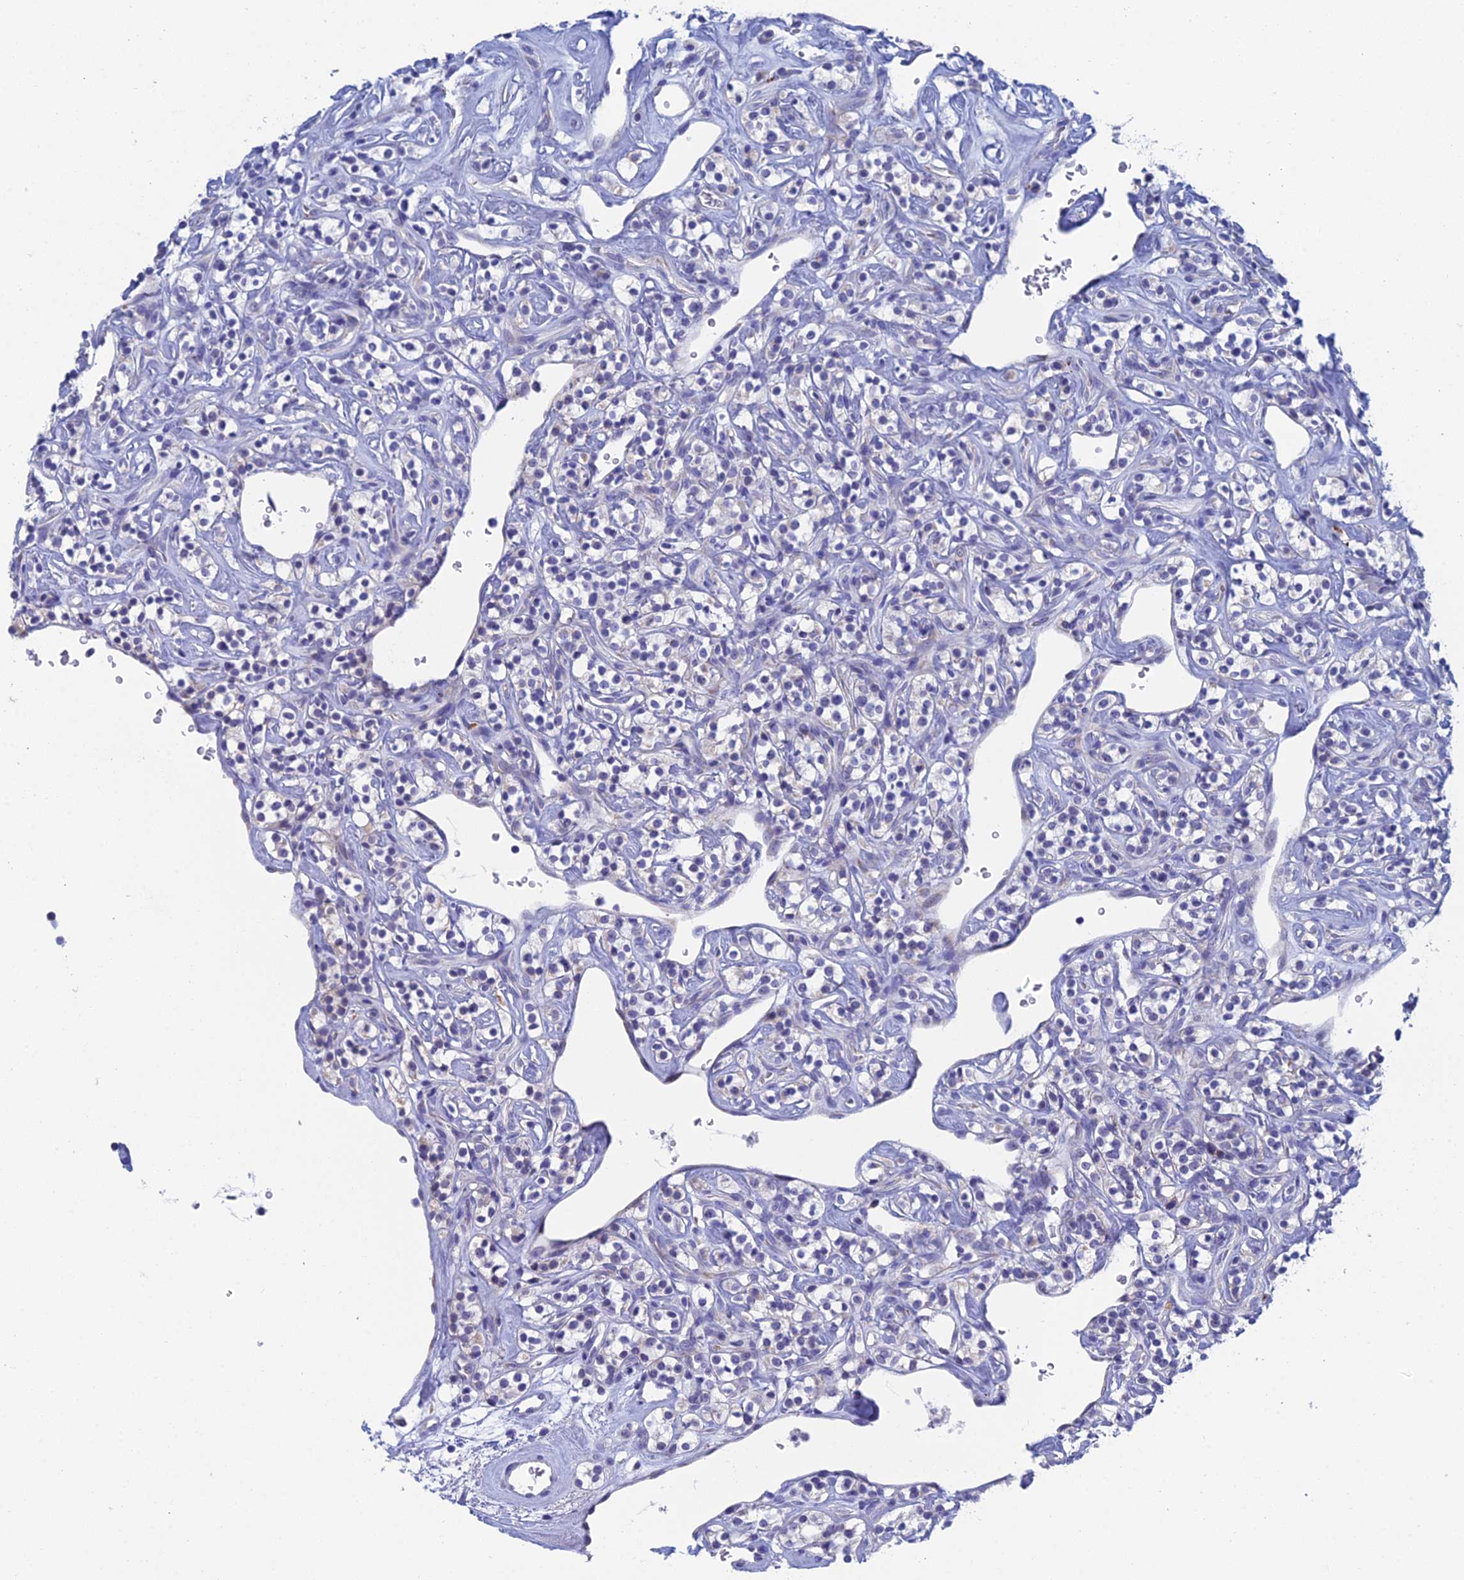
{"staining": {"intensity": "negative", "quantity": "none", "location": "none"}, "tissue": "renal cancer", "cell_type": "Tumor cells", "image_type": "cancer", "snomed": [{"axis": "morphology", "description": "Adenocarcinoma, NOS"}, {"axis": "topography", "description": "Kidney"}], "caption": "Micrograph shows no significant protein expression in tumor cells of adenocarcinoma (renal).", "gene": "CFAP210", "patient": {"sex": "male", "age": 77}}